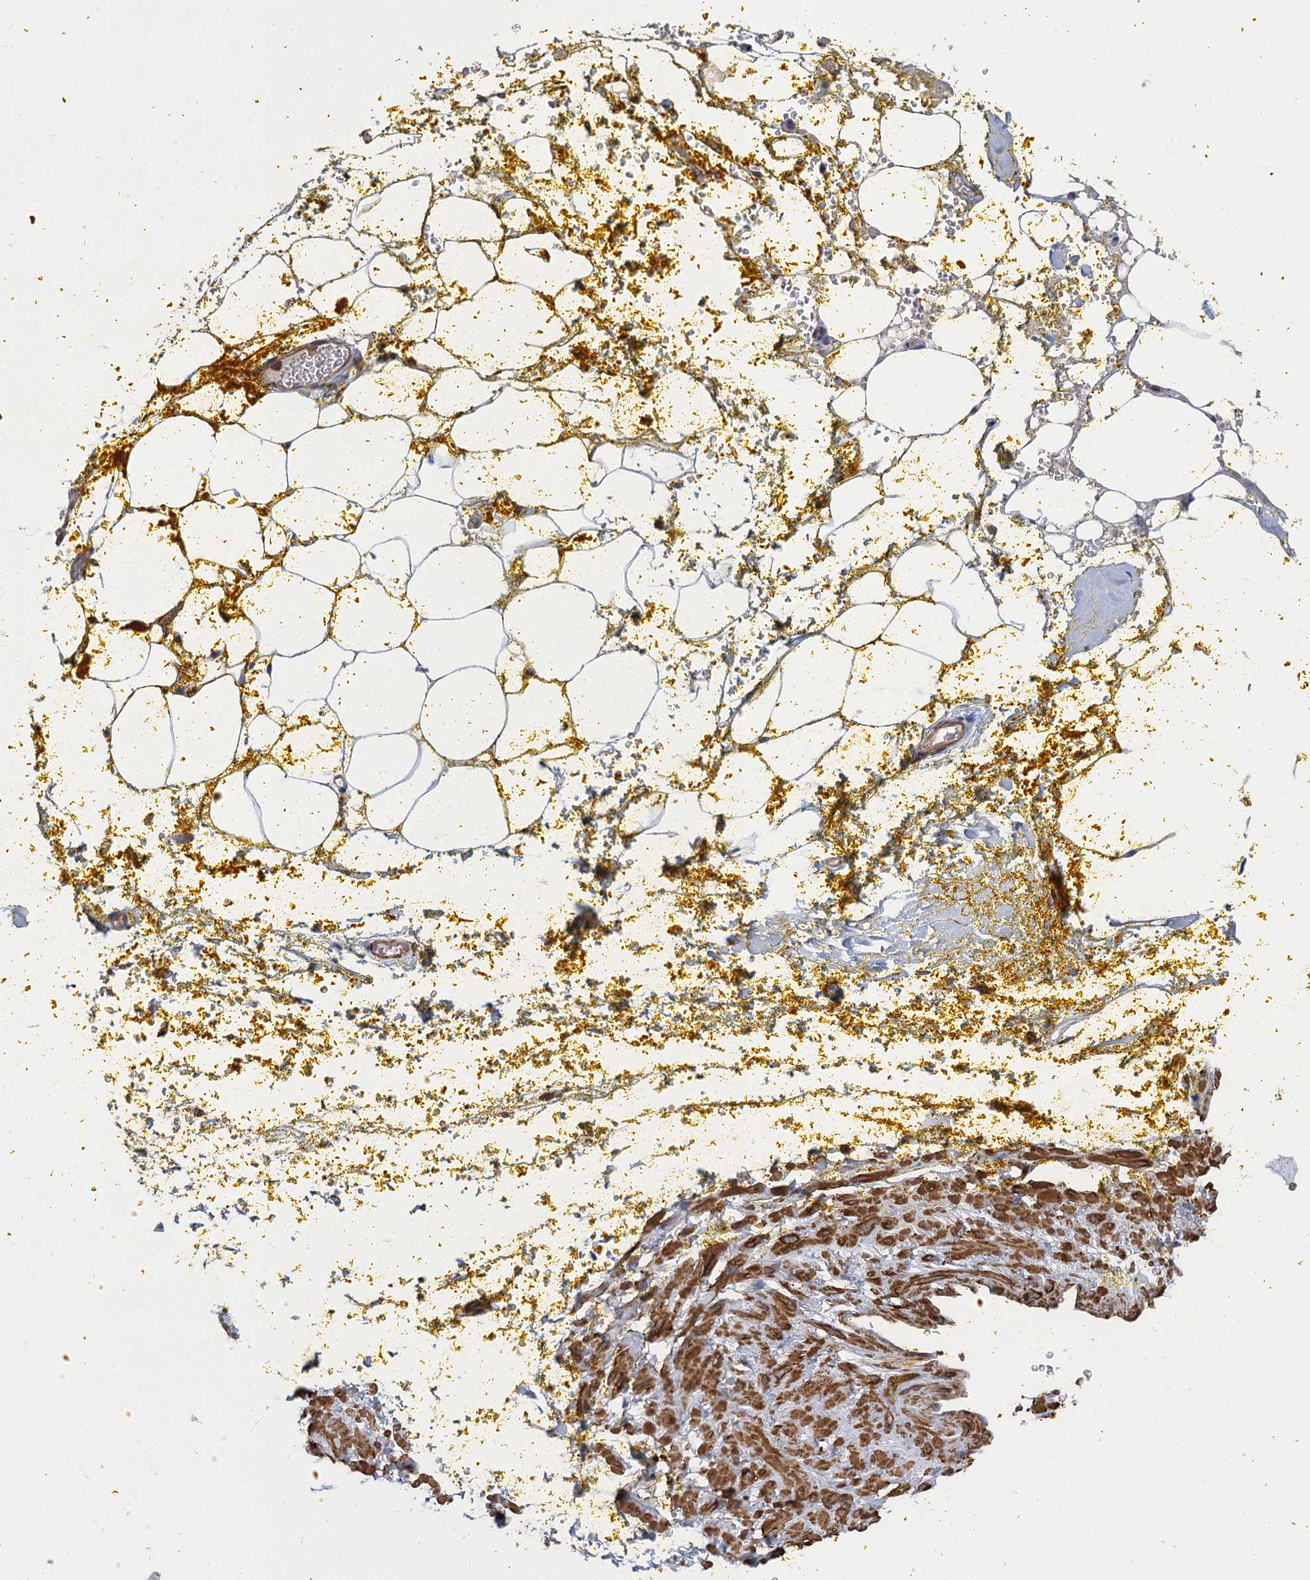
{"staining": {"intensity": "weak", "quantity": "25%-75%", "location": "cytoplasmic/membranous"}, "tissue": "adipose tissue", "cell_type": "Adipocytes", "image_type": "normal", "snomed": [{"axis": "morphology", "description": "Normal tissue, NOS"}, {"axis": "morphology", "description": "Adenocarcinoma, Low grade"}, {"axis": "topography", "description": "Prostate"}, {"axis": "topography", "description": "Peripheral nerve tissue"}], "caption": "This is a histology image of IHC staining of normal adipose tissue, which shows weak expression in the cytoplasmic/membranous of adipocytes.", "gene": "WDR88", "patient": {"sex": "male", "age": 63}}